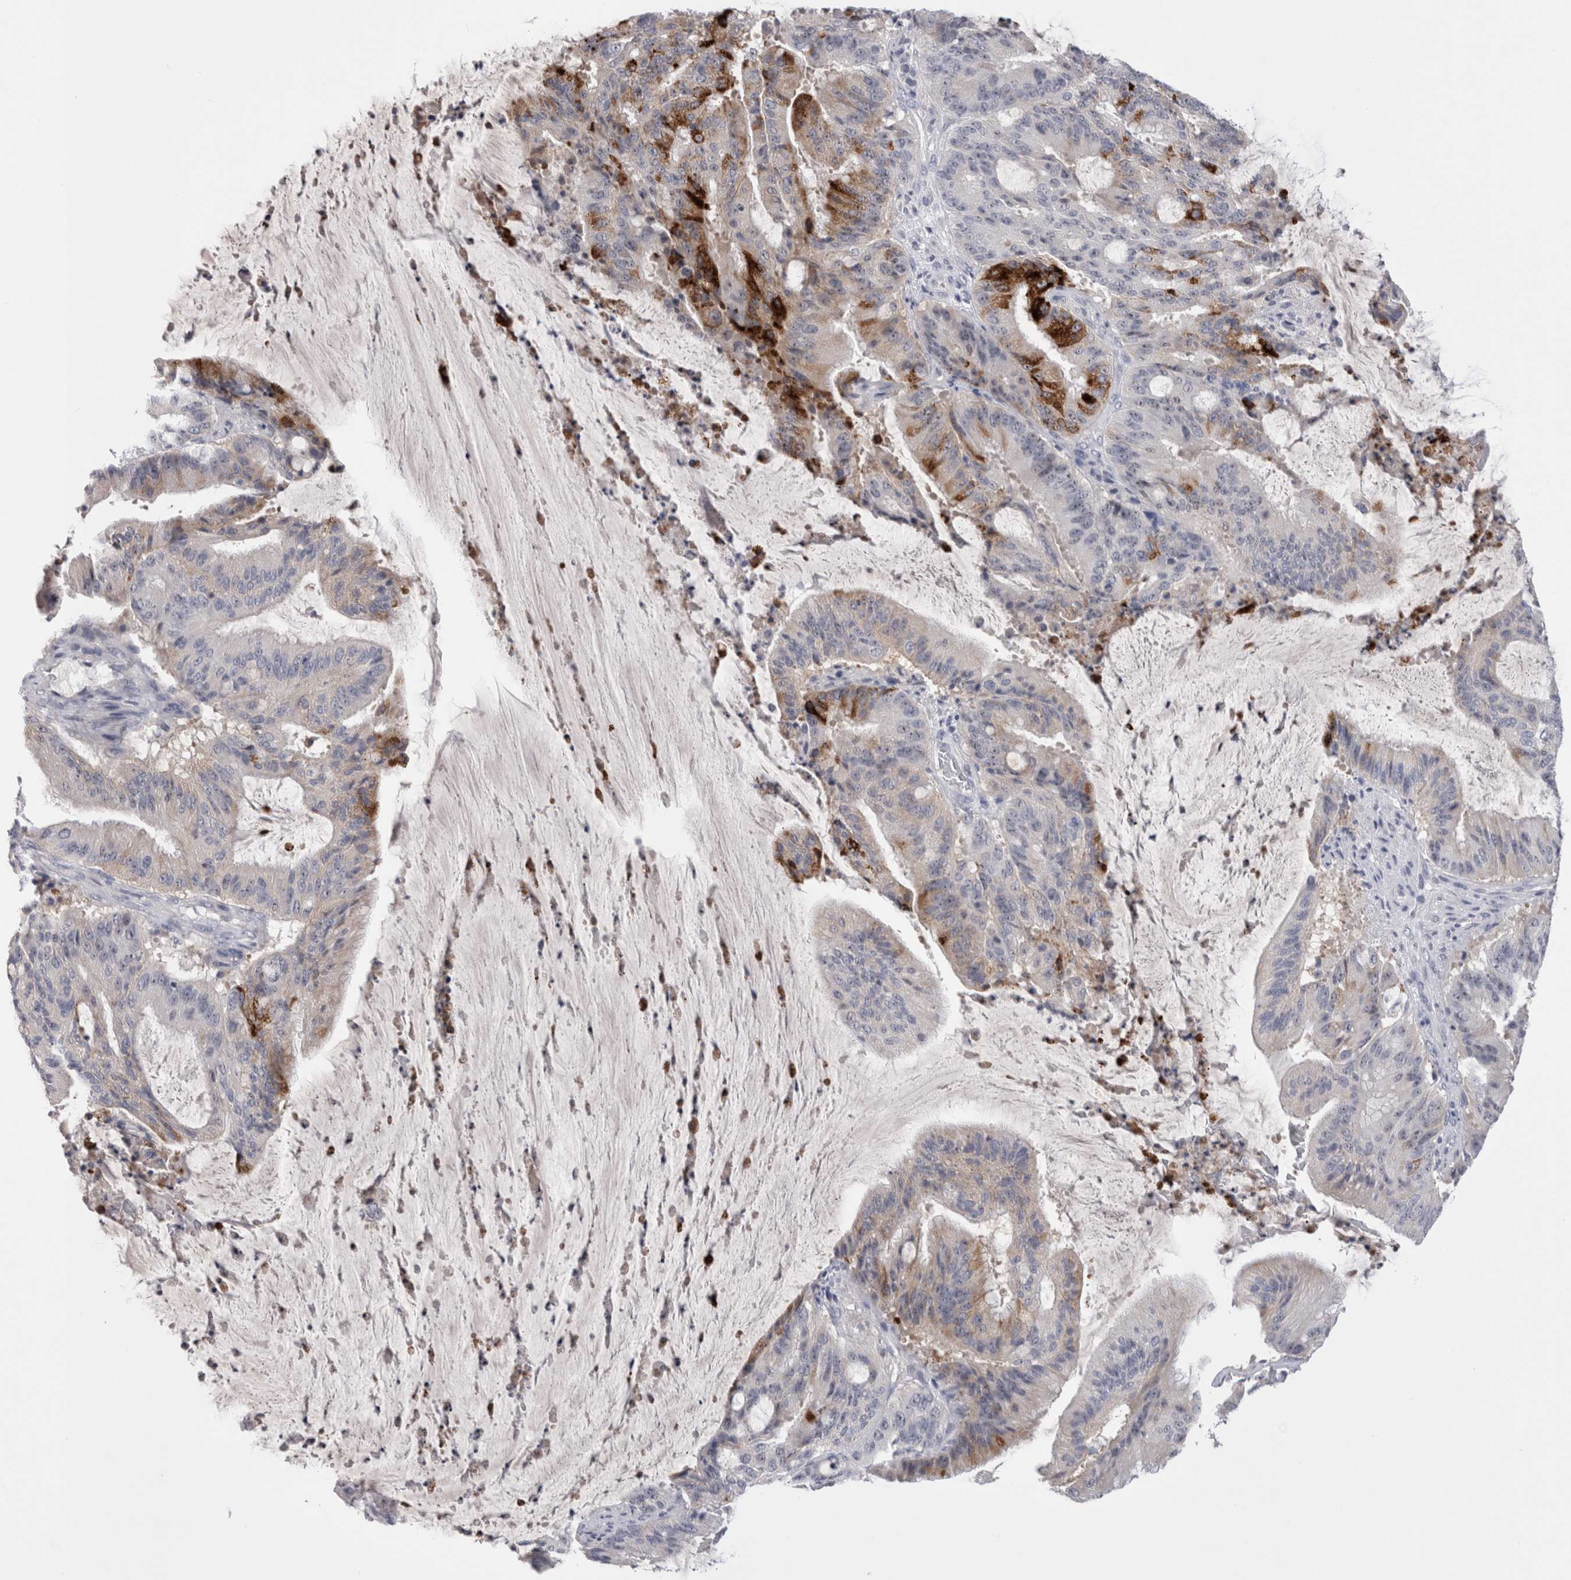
{"staining": {"intensity": "strong", "quantity": "<25%", "location": "cytoplasmic/membranous"}, "tissue": "liver cancer", "cell_type": "Tumor cells", "image_type": "cancer", "snomed": [{"axis": "morphology", "description": "Normal tissue, NOS"}, {"axis": "morphology", "description": "Cholangiocarcinoma"}, {"axis": "topography", "description": "Liver"}, {"axis": "topography", "description": "Peripheral nerve tissue"}], "caption": "About <25% of tumor cells in liver cancer (cholangiocarcinoma) reveal strong cytoplasmic/membranous protein positivity as visualized by brown immunohistochemical staining.", "gene": "PWP2", "patient": {"sex": "female", "age": 73}}